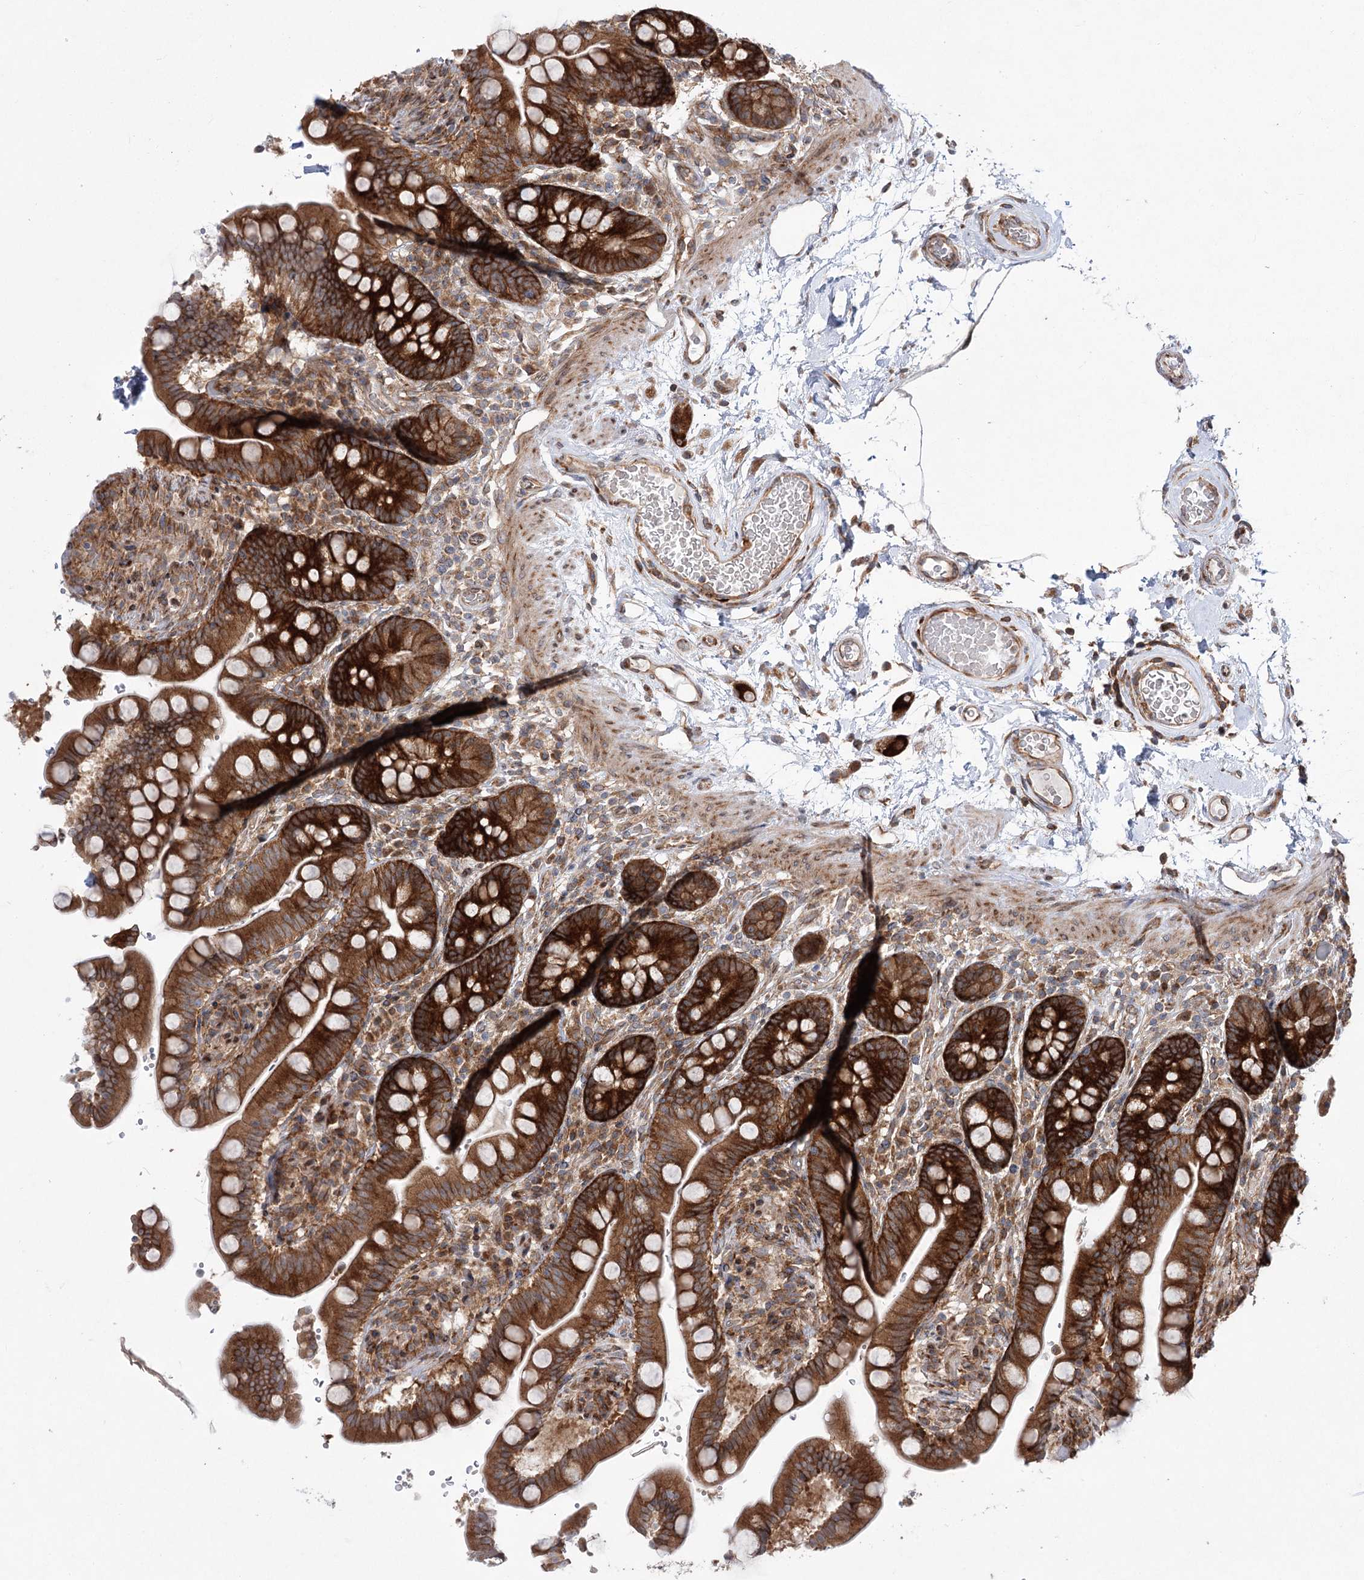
{"staining": {"intensity": "moderate", "quantity": ">75%", "location": "cytoplasmic/membranous"}, "tissue": "colon", "cell_type": "Endothelial cells", "image_type": "normal", "snomed": [{"axis": "morphology", "description": "Normal tissue, NOS"}, {"axis": "topography", "description": "Smooth muscle"}, {"axis": "topography", "description": "Colon"}], "caption": "Immunohistochemical staining of normal colon demonstrates moderate cytoplasmic/membranous protein staining in approximately >75% of endothelial cells. The staining was performed using DAB (3,3'-diaminobenzidine) to visualize the protein expression in brown, while the nuclei were stained in blue with hematoxylin (Magnification: 20x).", "gene": "VWA2", "patient": {"sex": "male", "age": 73}}